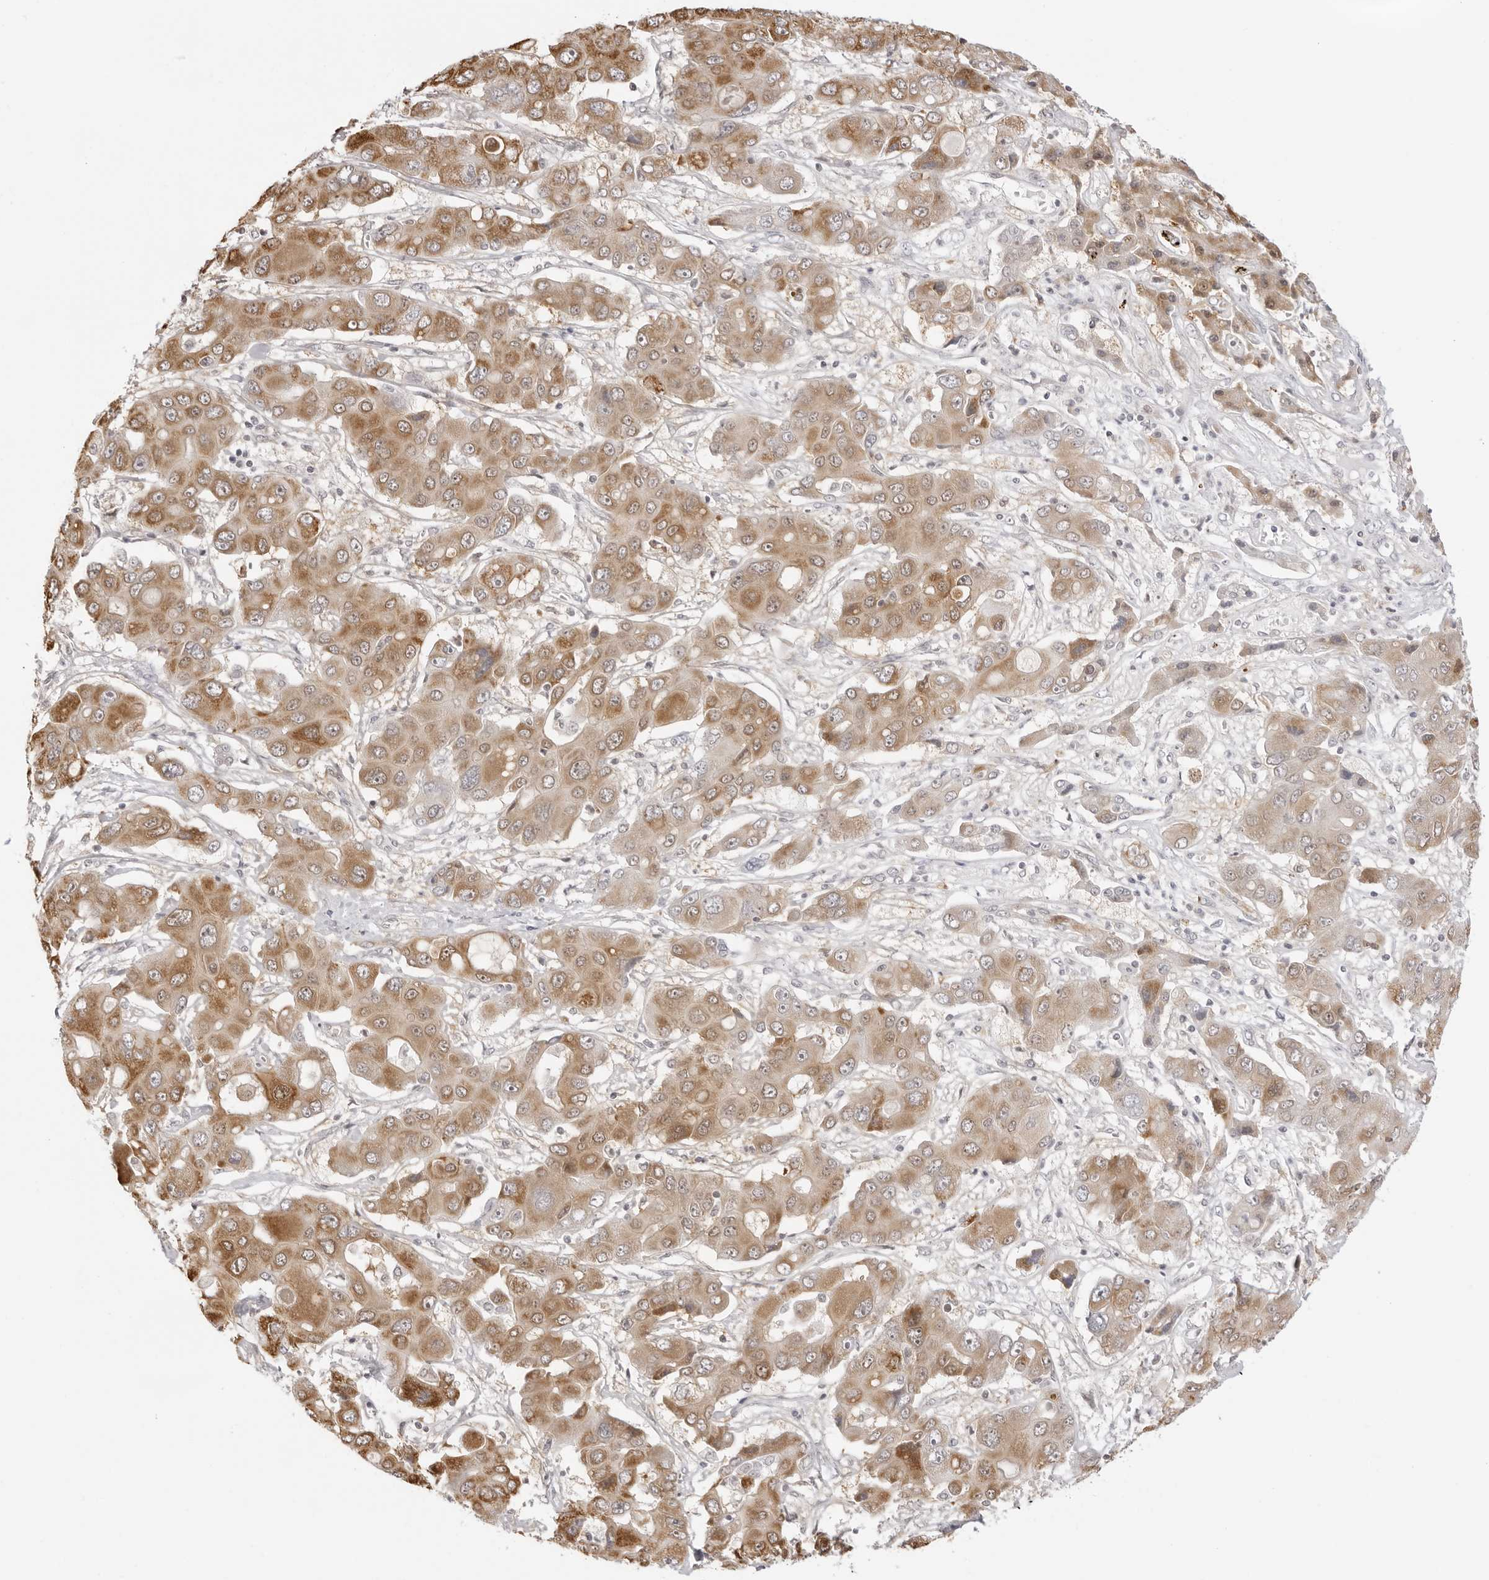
{"staining": {"intensity": "moderate", "quantity": ">75%", "location": "cytoplasmic/membranous"}, "tissue": "liver cancer", "cell_type": "Tumor cells", "image_type": "cancer", "snomed": [{"axis": "morphology", "description": "Cholangiocarcinoma"}, {"axis": "topography", "description": "Liver"}], "caption": "The micrograph exhibits a brown stain indicating the presence of a protein in the cytoplasmic/membranous of tumor cells in liver cancer (cholangiocarcinoma). The protein of interest is stained brown, and the nuclei are stained in blue (DAB (3,3'-diaminobenzidine) IHC with brightfield microscopy, high magnification).", "gene": "FDPS", "patient": {"sex": "male", "age": 67}}